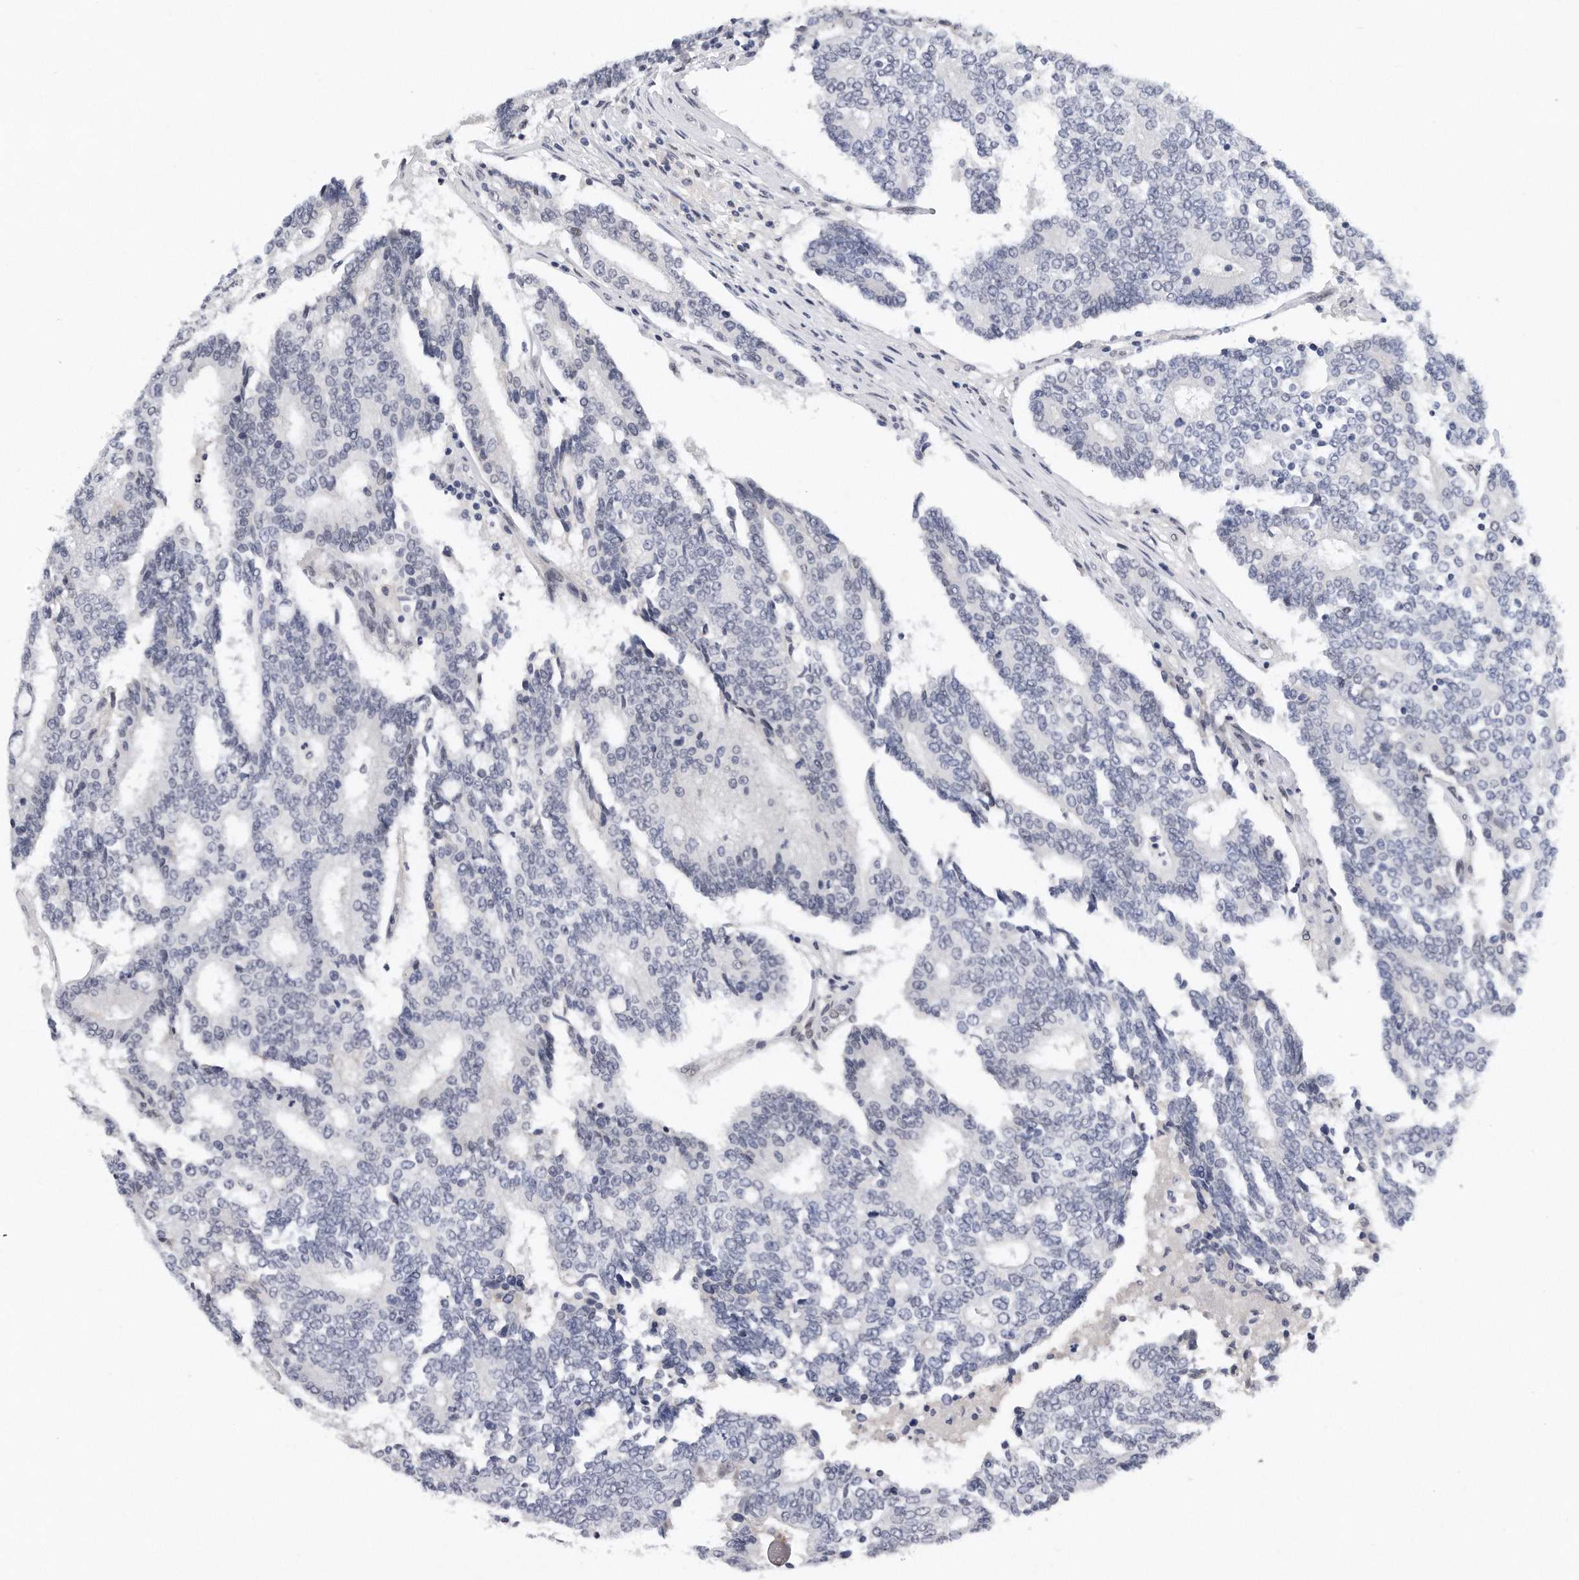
{"staining": {"intensity": "negative", "quantity": "none", "location": "none"}, "tissue": "prostate cancer", "cell_type": "Tumor cells", "image_type": "cancer", "snomed": [{"axis": "morphology", "description": "Normal tissue, NOS"}, {"axis": "morphology", "description": "Adenocarcinoma, High grade"}, {"axis": "topography", "description": "Prostate"}, {"axis": "topography", "description": "Seminal veicle"}], "caption": "Tumor cells are negative for brown protein staining in prostate adenocarcinoma (high-grade). Brightfield microscopy of immunohistochemistry (IHC) stained with DAB (3,3'-diaminobenzidine) (brown) and hematoxylin (blue), captured at high magnification.", "gene": "CTBP2", "patient": {"sex": "male", "age": 55}}